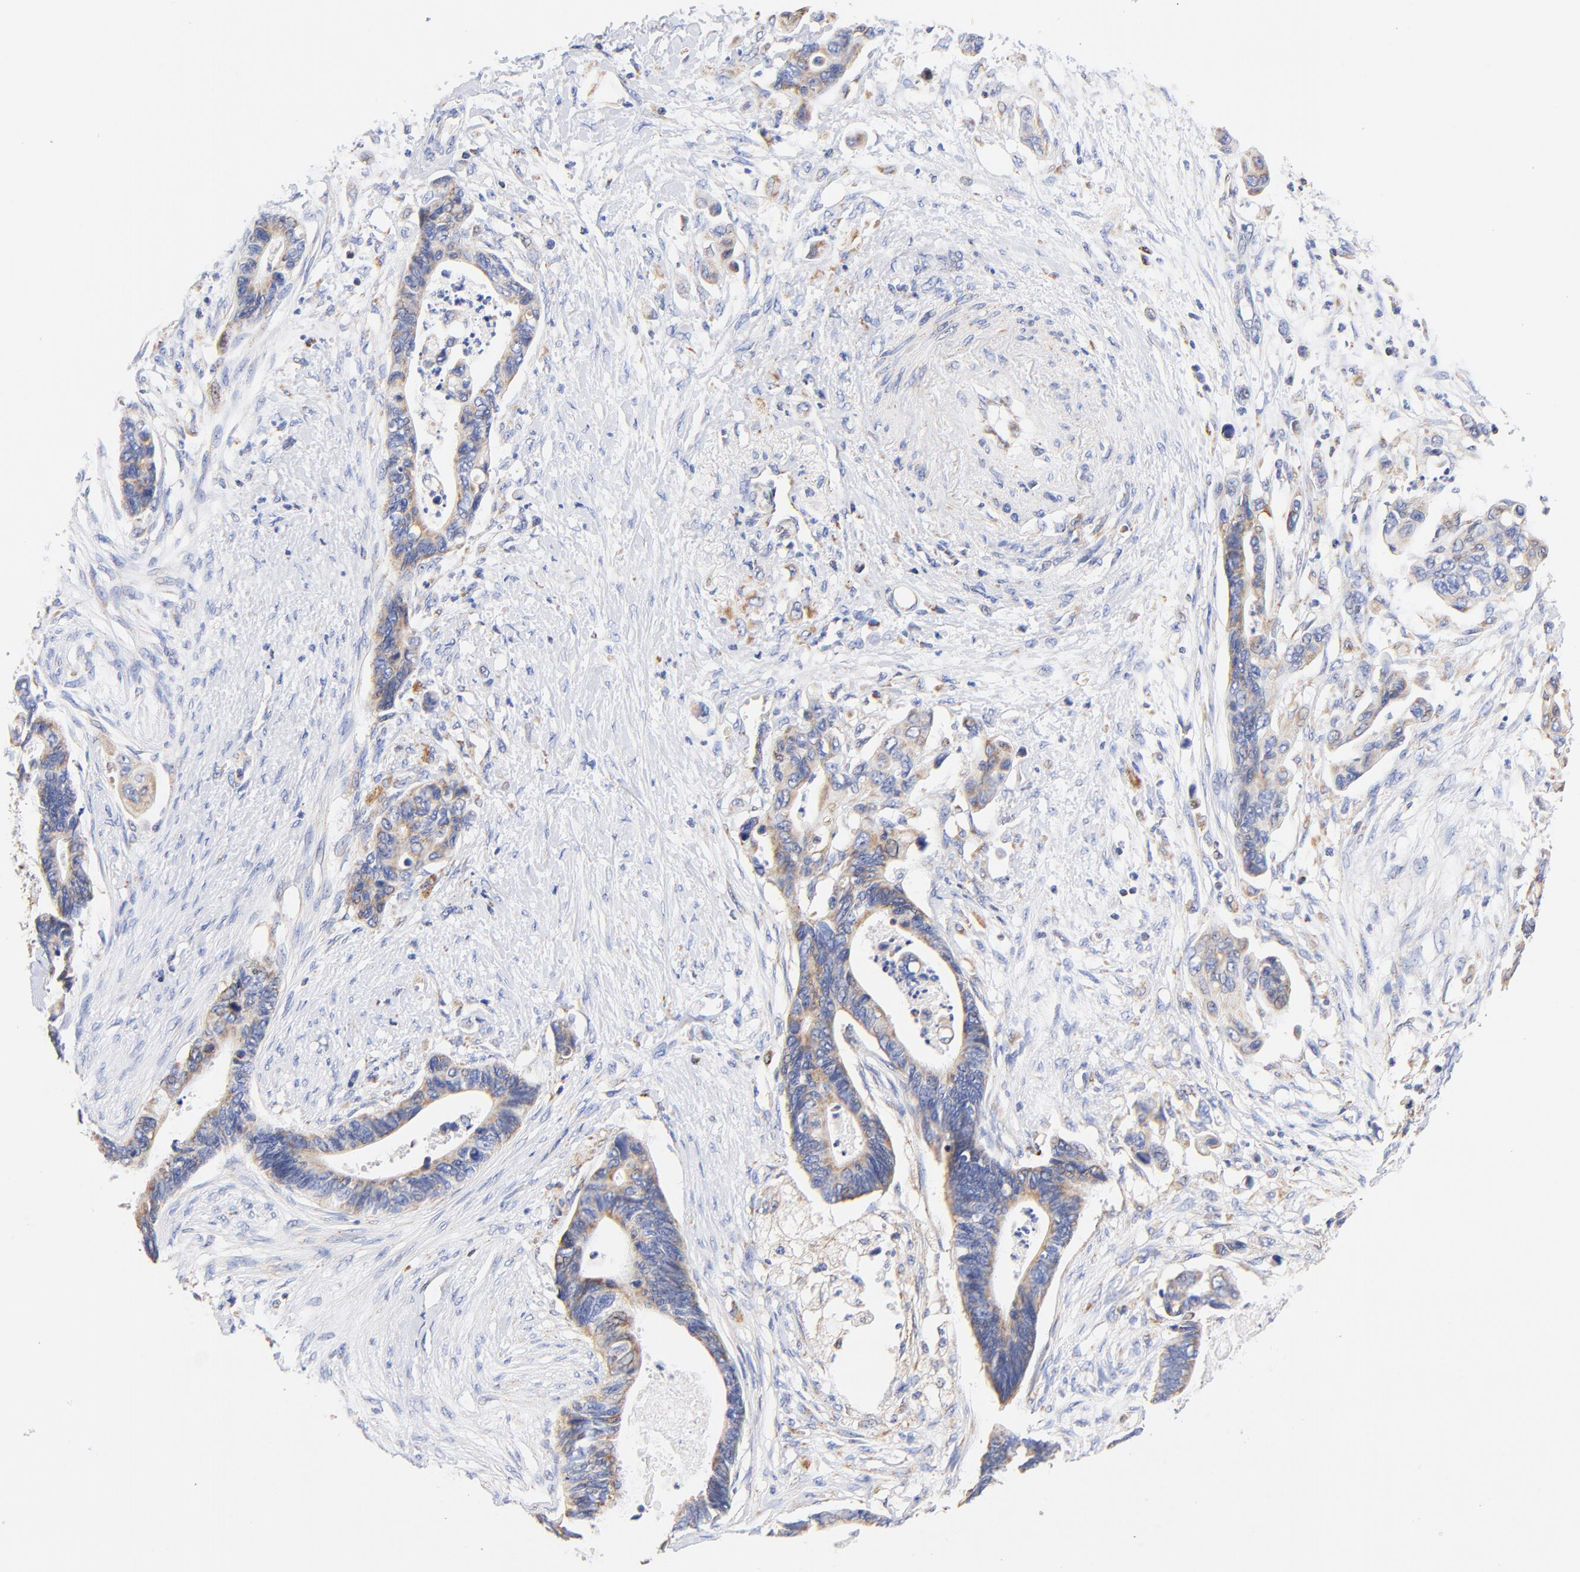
{"staining": {"intensity": "moderate", "quantity": ">75%", "location": "cytoplasmic/membranous"}, "tissue": "pancreatic cancer", "cell_type": "Tumor cells", "image_type": "cancer", "snomed": [{"axis": "morphology", "description": "Adenocarcinoma, NOS"}, {"axis": "topography", "description": "Pancreas"}], "caption": "Protein staining of pancreatic adenocarcinoma tissue displays moderate cytoplasmic/membranous positivity in about >75% of tumor cells.", "gene": "ATP5F1D", "patient": {"sex": "female", "age": 70}}